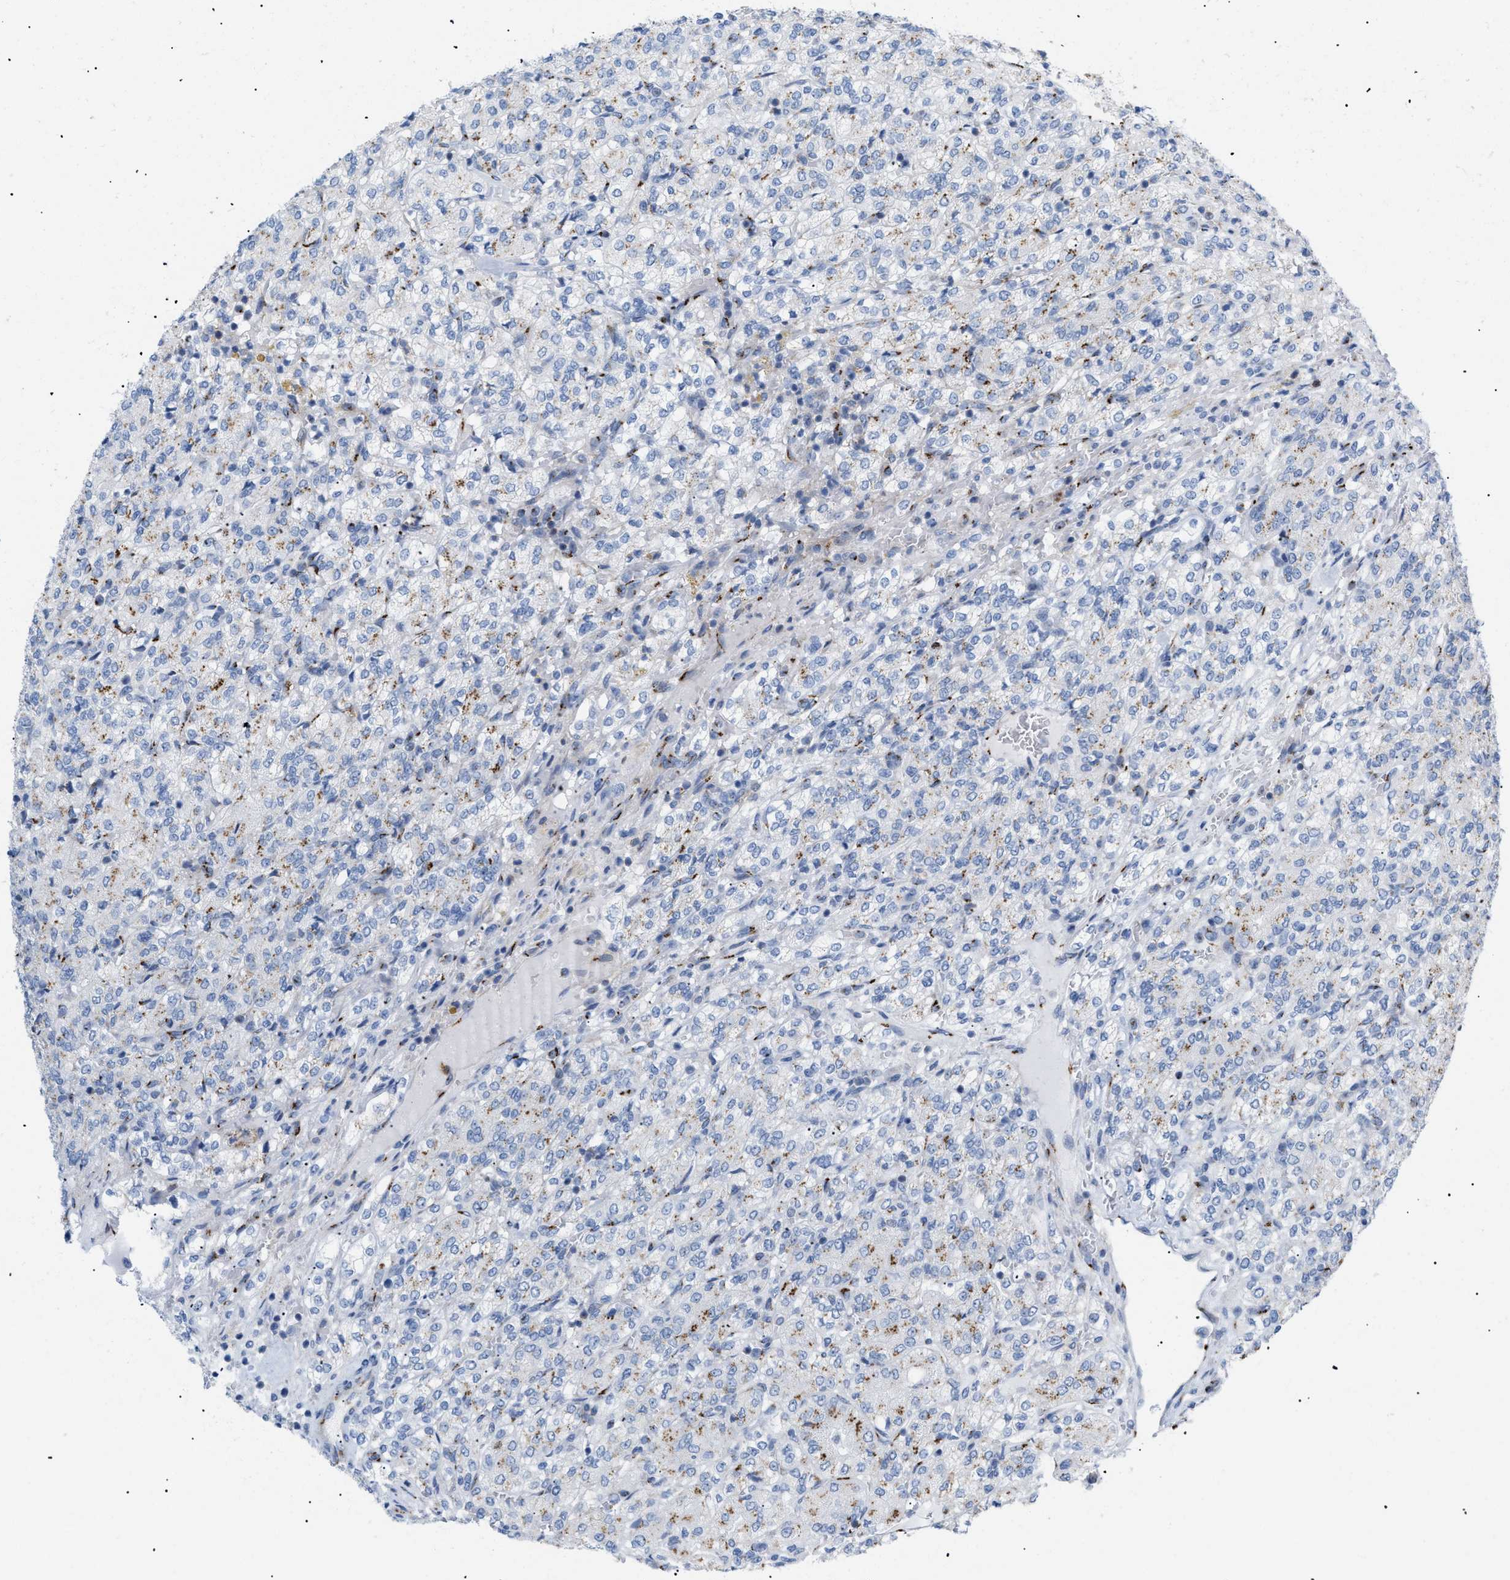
{"staining": {"intensity": "moderate", "quantity": "25%-75%", "location": "cytoplasmic/membranous"}, "tissue": "renal cancer", "cell_type": "Tumor cells", "image_type": "cancer", "snomed": [{"axis": "morphology", "description": "Adenocarcinoma, NOS"}, {"axis": "topography", "description": "Kidney"}], "caption": "Renal cancer was stained to show a protein in brown. There is medium levels of moderate cytoplasmic/membranous staining in about 25%-75% of tumor cells.", "gene": "TMEM17", "patient": {"sex": "male", "age": 77}}